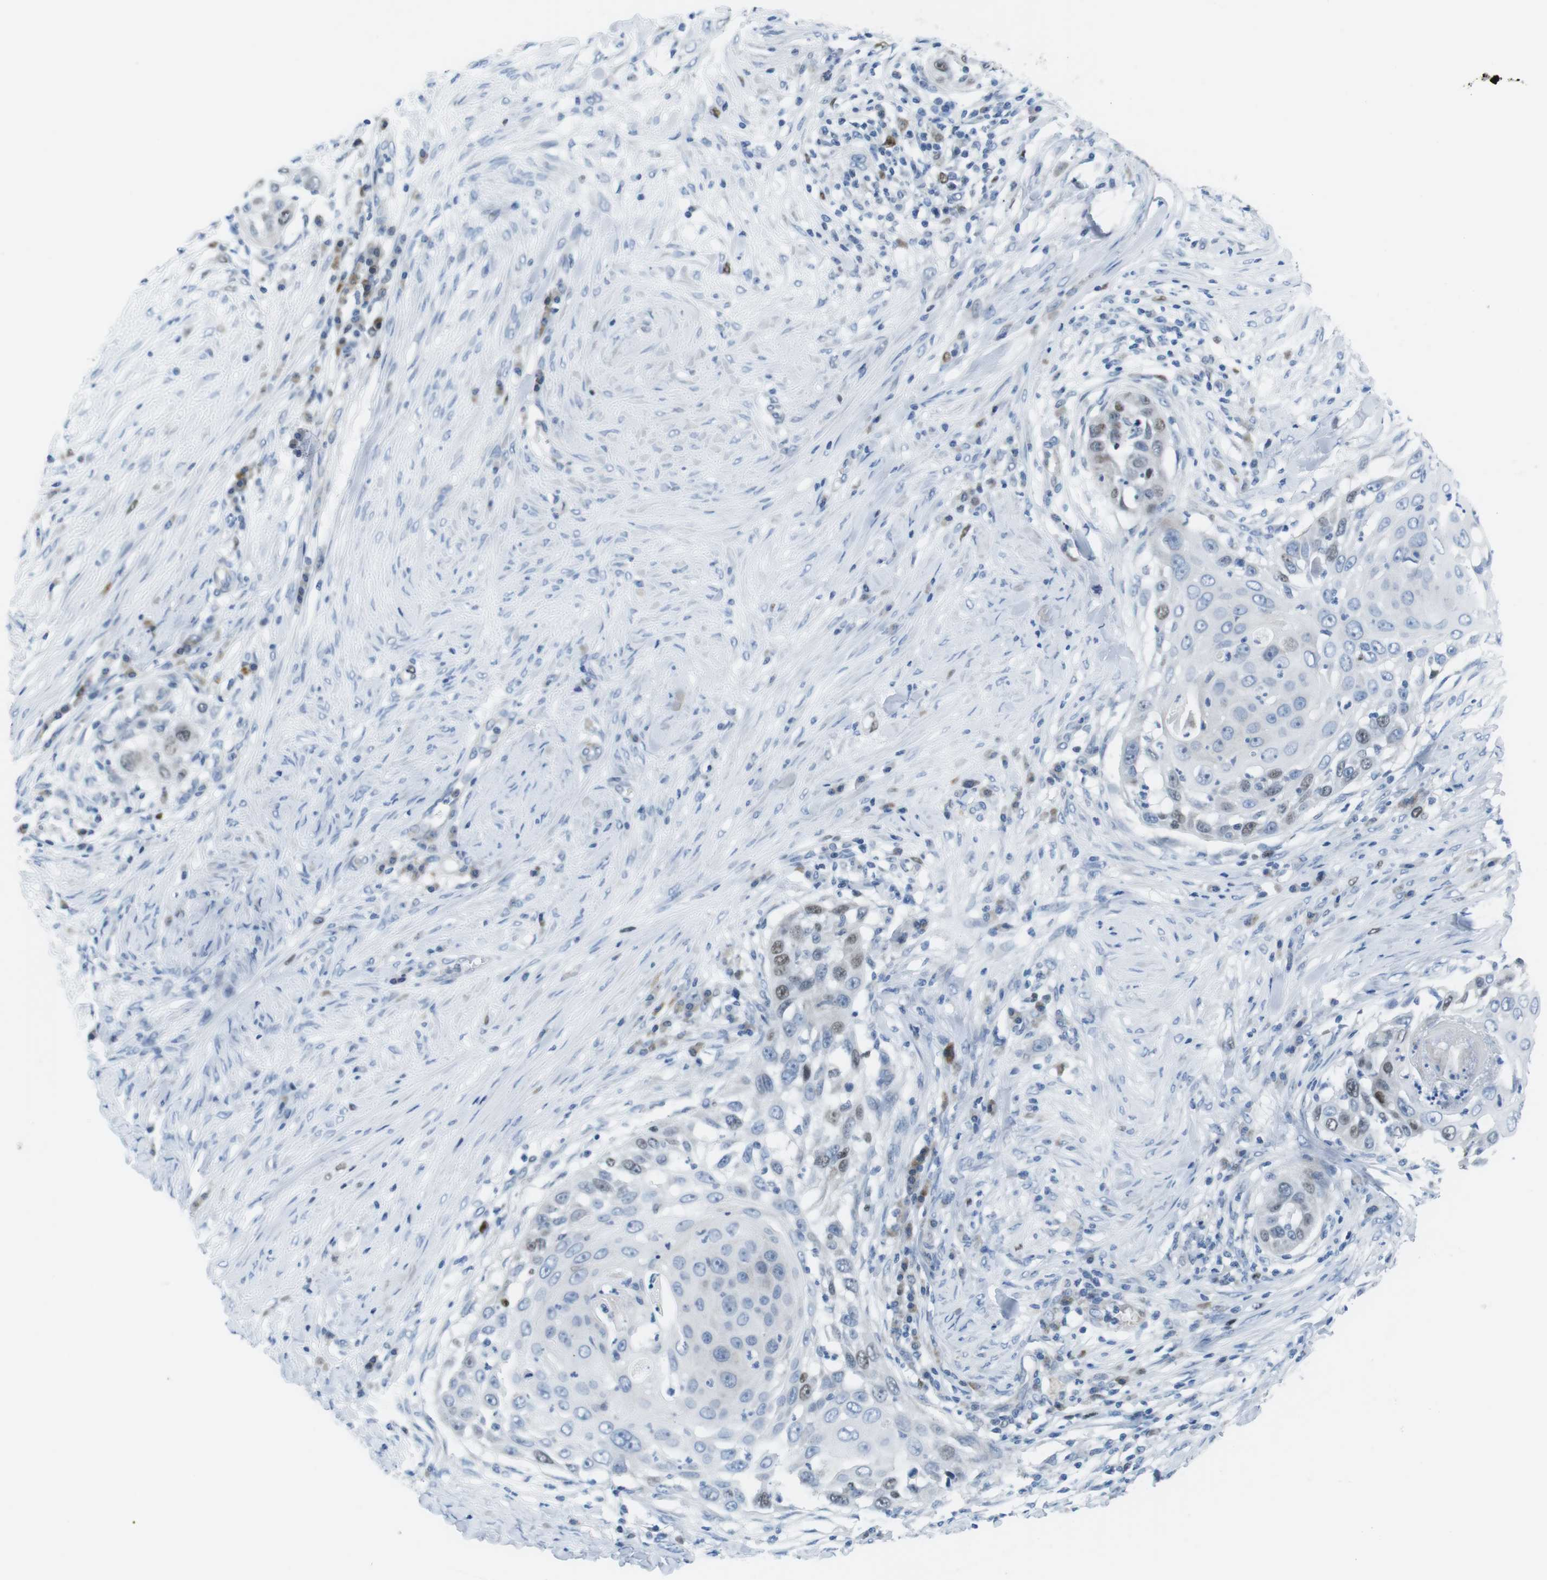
{"staining": {"intensity": "moderate", "quantity": "25%-75%", "location": "nuclear"}, "tissue": "skin cancer", "cell_type": "Tumor cells", "image_type": "cancer", "snomed": [{"axis": "morphology", "description": "Squamous cell carcinoma, NOS"}, {"axis": "topography", "description": "Skin"}], "caption": "Human skin squamous cell carcinoma stained with a protein marker exhibits moderate staining in tumor cells.", "gene": "CHAF1A", "patient": {"sex": "female", "age": 44}}